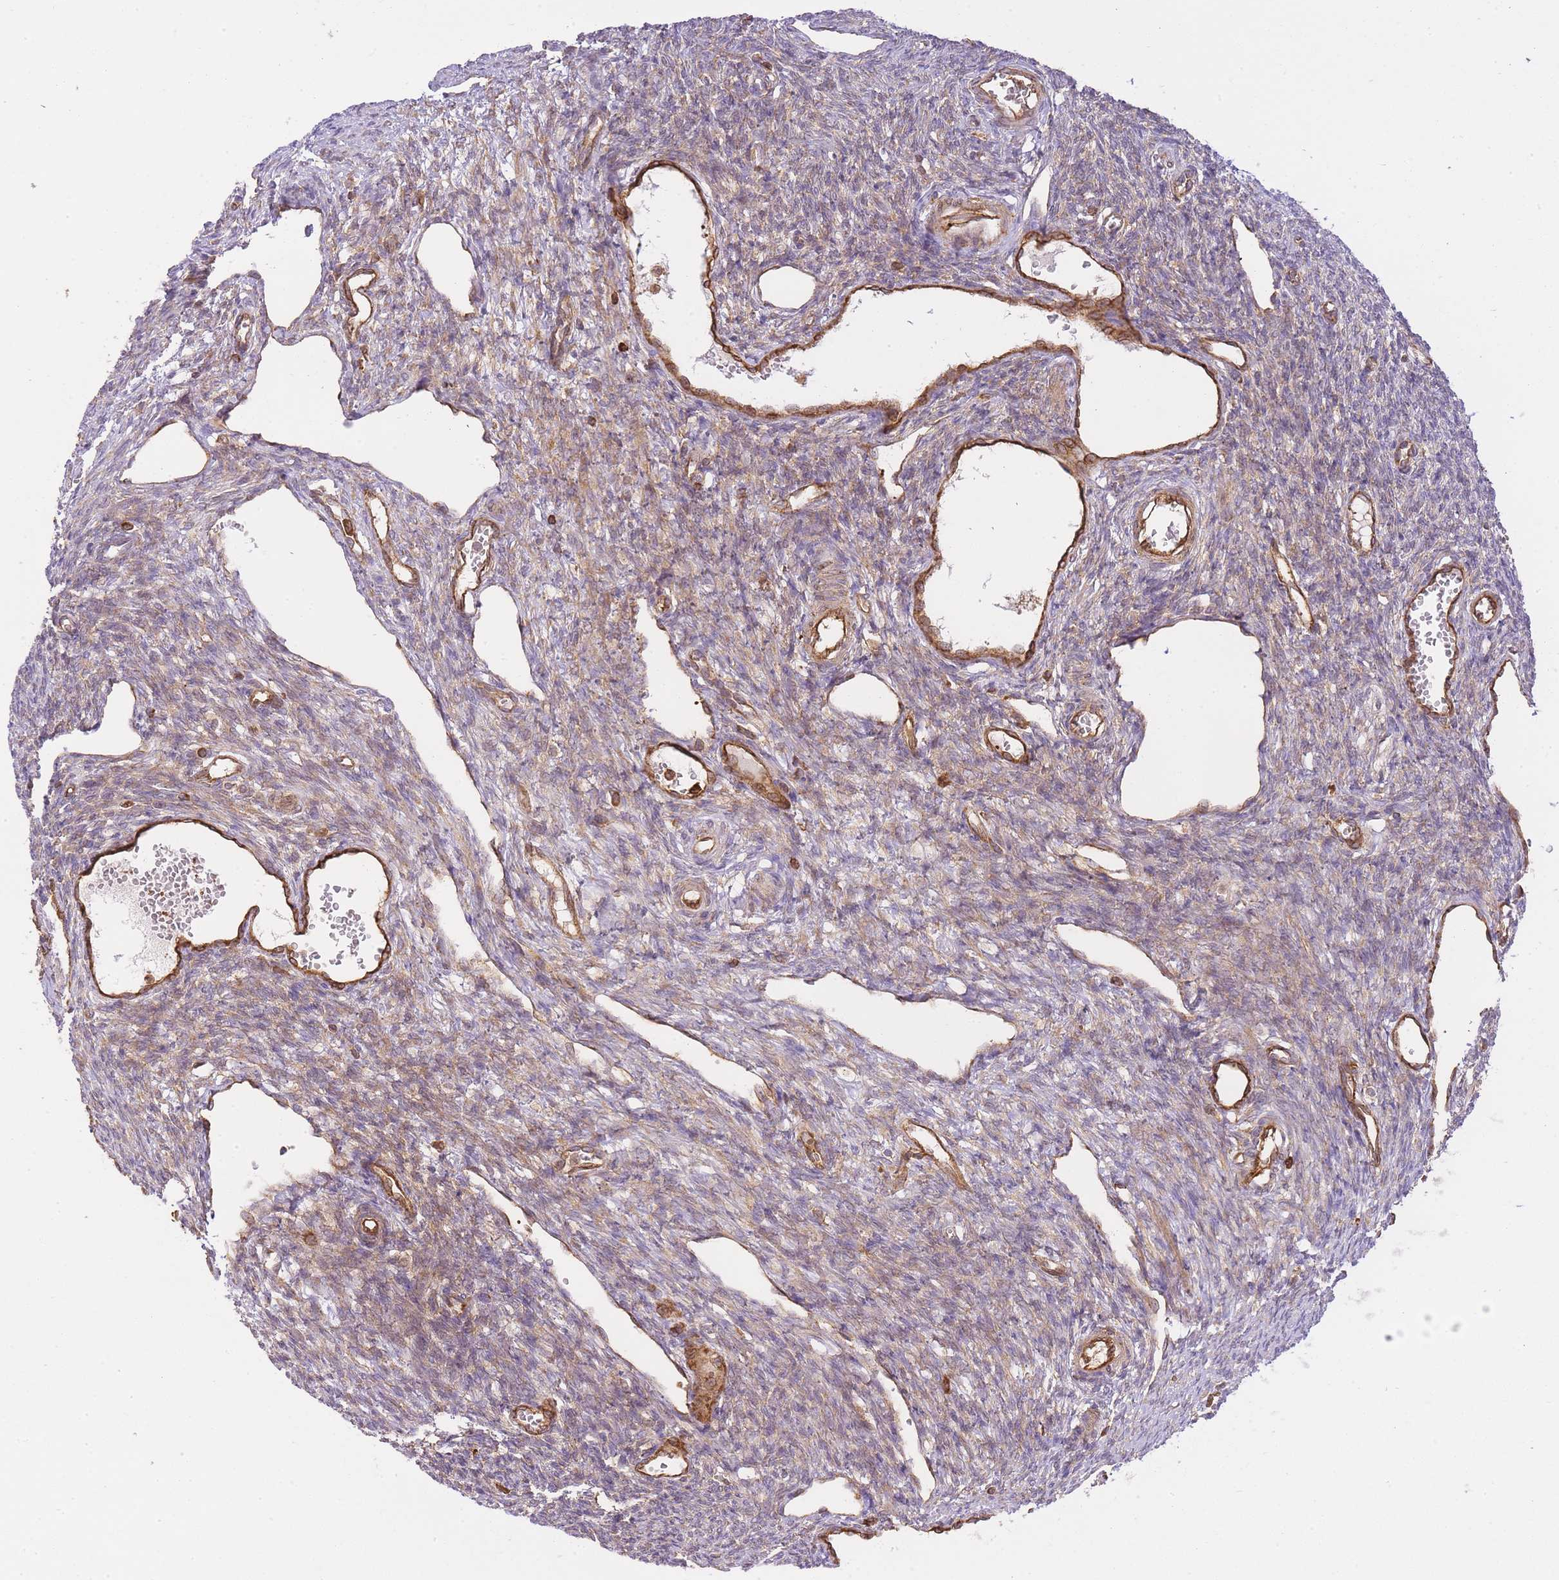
{"staining": {"intensity": "weak", "quantity": "25%-75%", "location": "cytoplasmic/membranous"}, "tissue": "ovary", "cell_type": "Ovarian stroma cells", "image_type": "normal", "snomed": [{"axis": "morphology", "description": "Normal tissue, NOS"}, {"axis": "morphology", "description": "Cyst, NOS"}, {"axis": "topography", "description": "Ovary"}], "caption": "Brown immunohistochemical staining in unremarkable ovary displays weak cytoplasmic/membranous staining in approximately 25%-75% of ovarian stroma cells.", "gene": "MSN", "patient": {"sex": "female", "age": 33}}